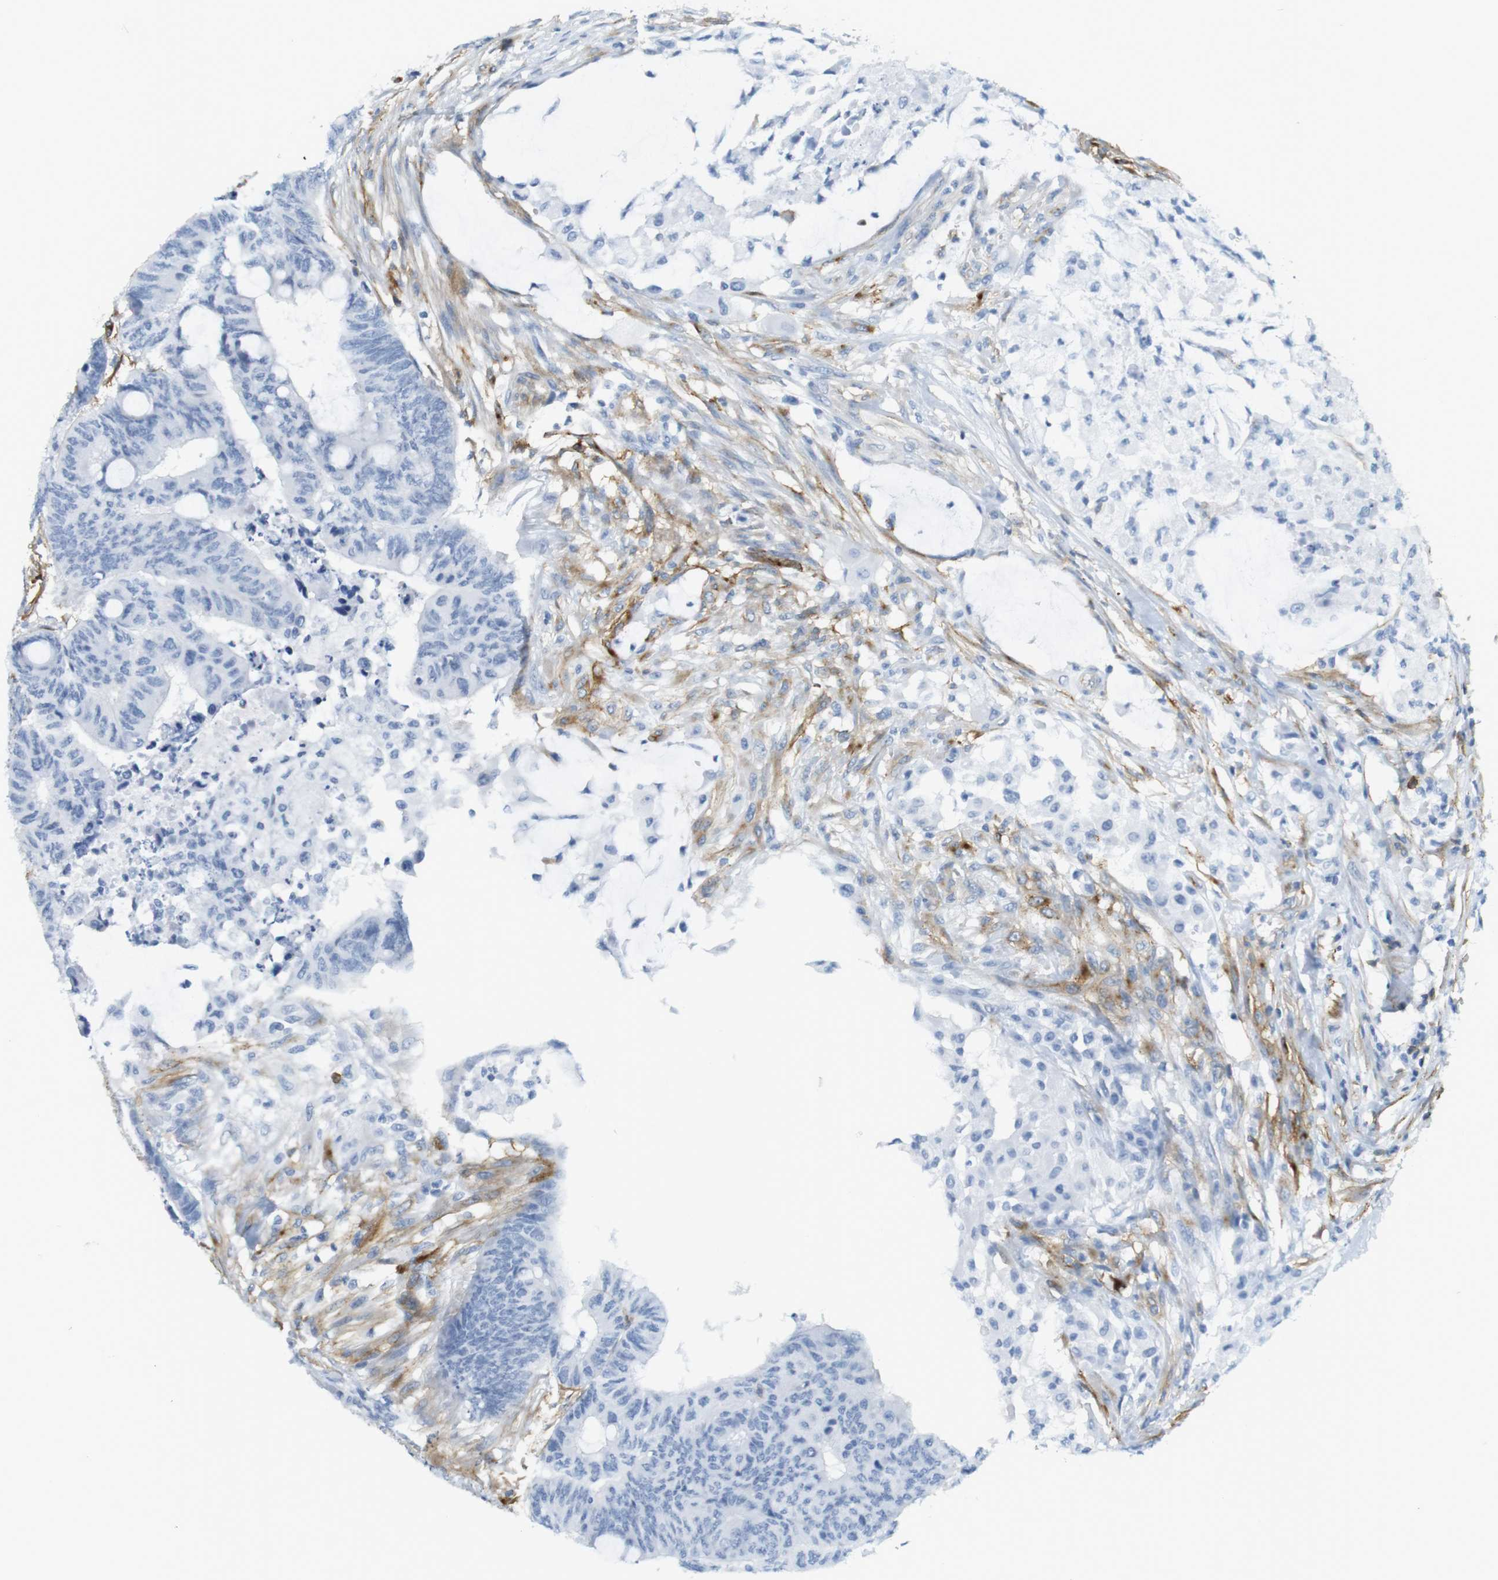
{"staining": {"intensity": "negative", "quantity": "none", "location": "none"}, "tissue": "colorectal cancer", "cell_type": "Tumor cells", "image_type": "cancer", "snomed": [{"axis": "morphology", "description": "Normal tissue, NOS"}, {"axis": "morphology", "description": "Adenocarcinoma, NOS"}, {"axis": "topography", "description": "Rectum"}, {"axis": "topography", "description": "Peripheral nerve tissue"}], "caption": "Immunohistochemistry (IHC) image of adenocarcinoma (colorectal) stained for a protein (brown), which reveals no positivity in tumor cells. Brightfield microscopy of immunohistochemistry stained with DAB (3,3'-diaminobenzidine) (brown) and hematoxylin (blue), captured at high magnification.", "gene": "F2R", "patient": {"sex": "male", "age": 92}}